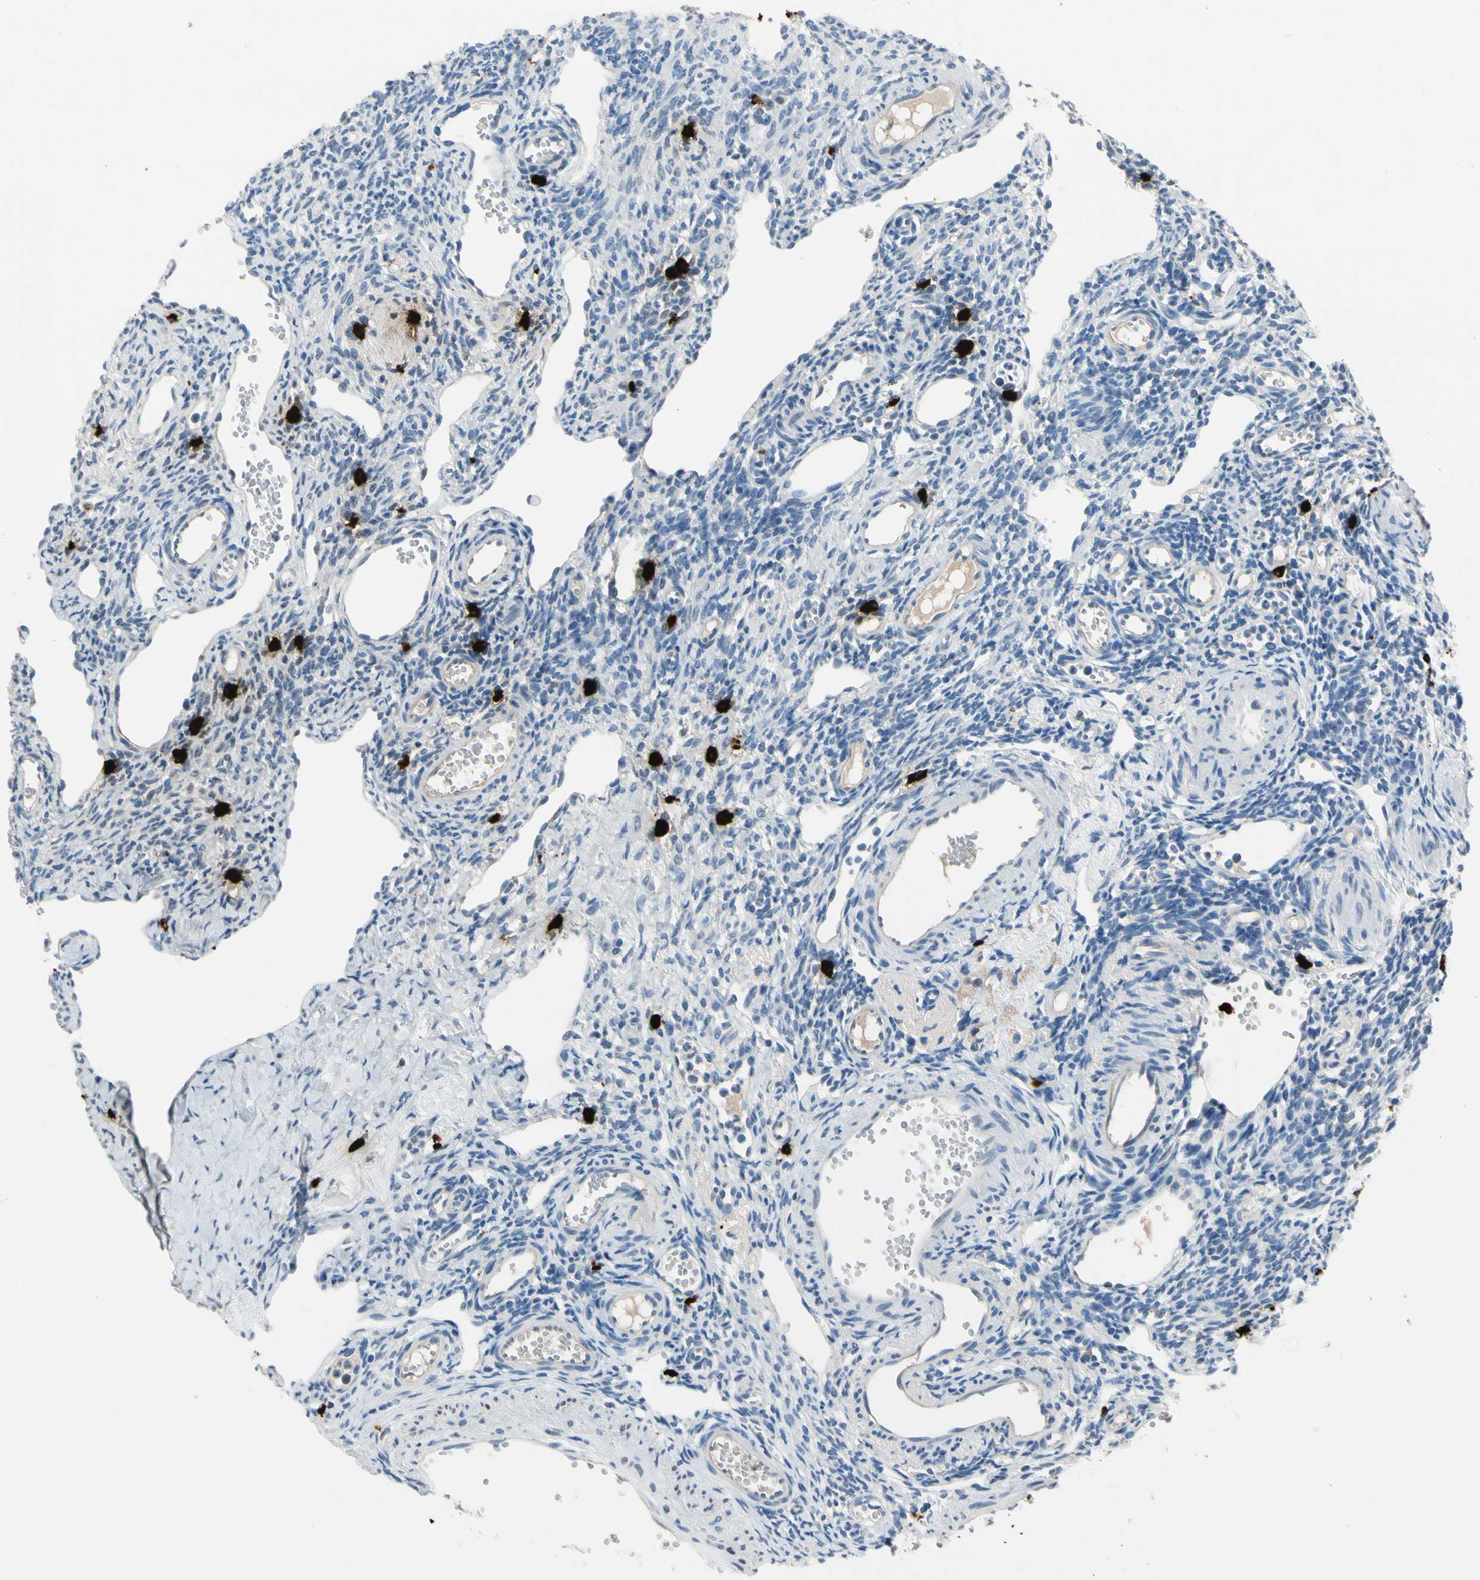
{"staining": {"intensity": "negative", "quantity": "none", "location": "none"}, "tissue": "ovary", "cell_type": "Ovarian stroma cells", "image_type": "normal", "snomed": [{"axis": "morphology", "description": "Normal tissue, NOS"}, {"axis": "topography", "description": "Ovary"}], "caption": "Immunohistochemistry histopathology image of normal ovary: human ovary stained with DAB displays no significant protein expression in ovarian stroma cells. (DAB immunohistochemistry (IHC), high magnification).", "gene": "CPA3", "patient": {"sex": "female", "age": 33}}